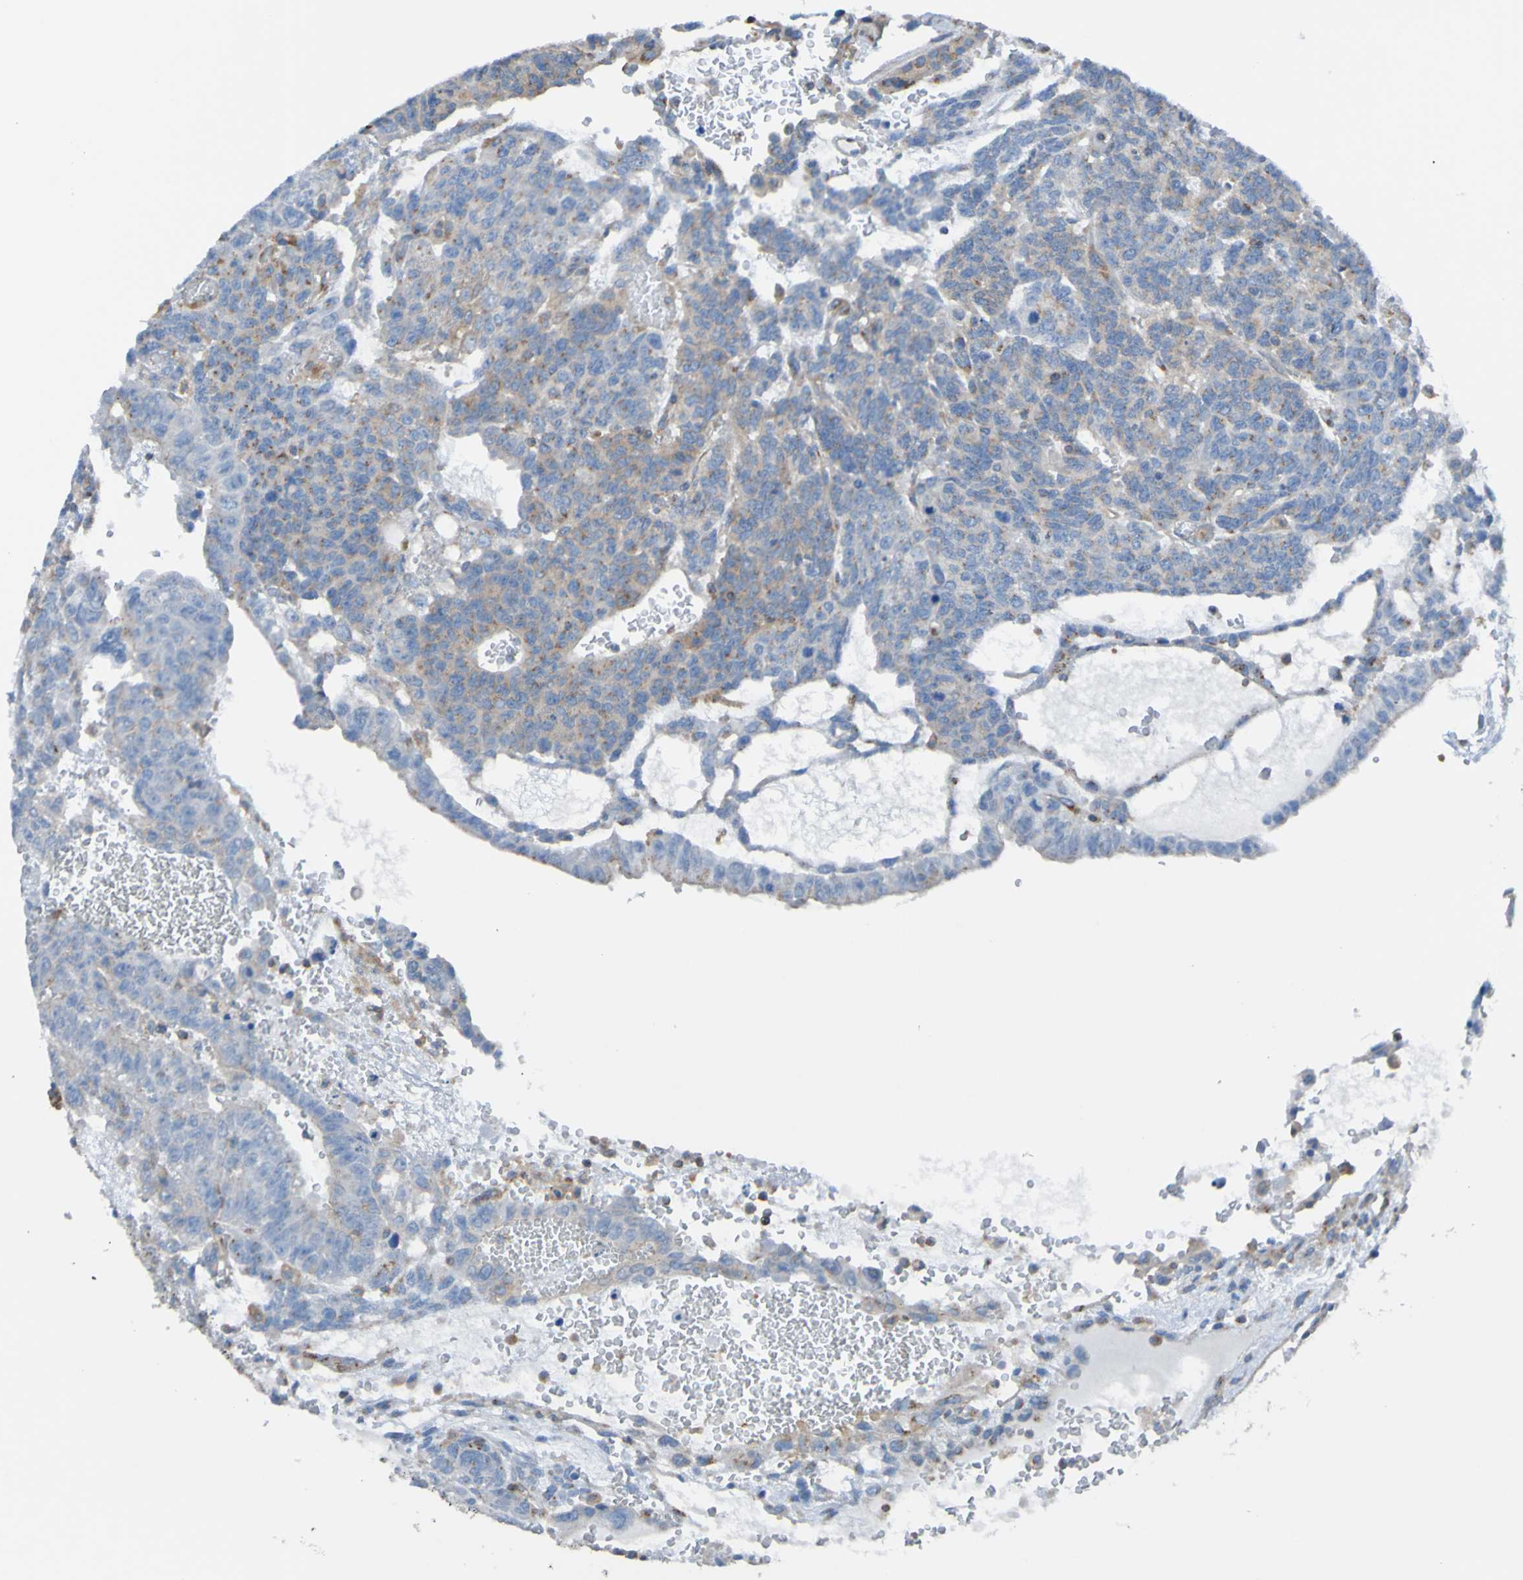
{"staining": {"intensity": "moderate", "quantity": "25%-75%", "location": "cytoplasmic/membranous"}, "tissue": "testis cancer", "cell_type": "Tumor cells", "image_type": "cancer", "snomed": [{"axis": "morphology", "description": "Seminoma, NOS"}, {"axis": "morphology", "description": "Carcinoma, Embryonal, NOS"}, {"axis": "topography", "description": "Testis"}], "caption": "Testis embryonal carcinoma tissue demonstrates moderate cytoplasmic/membranous positivity in approximately 25%-75% of tumor cells, visualized by immunohistochemistry.", "gene": "MINAR1", "patient": {"sex": "male", "age": 52}}